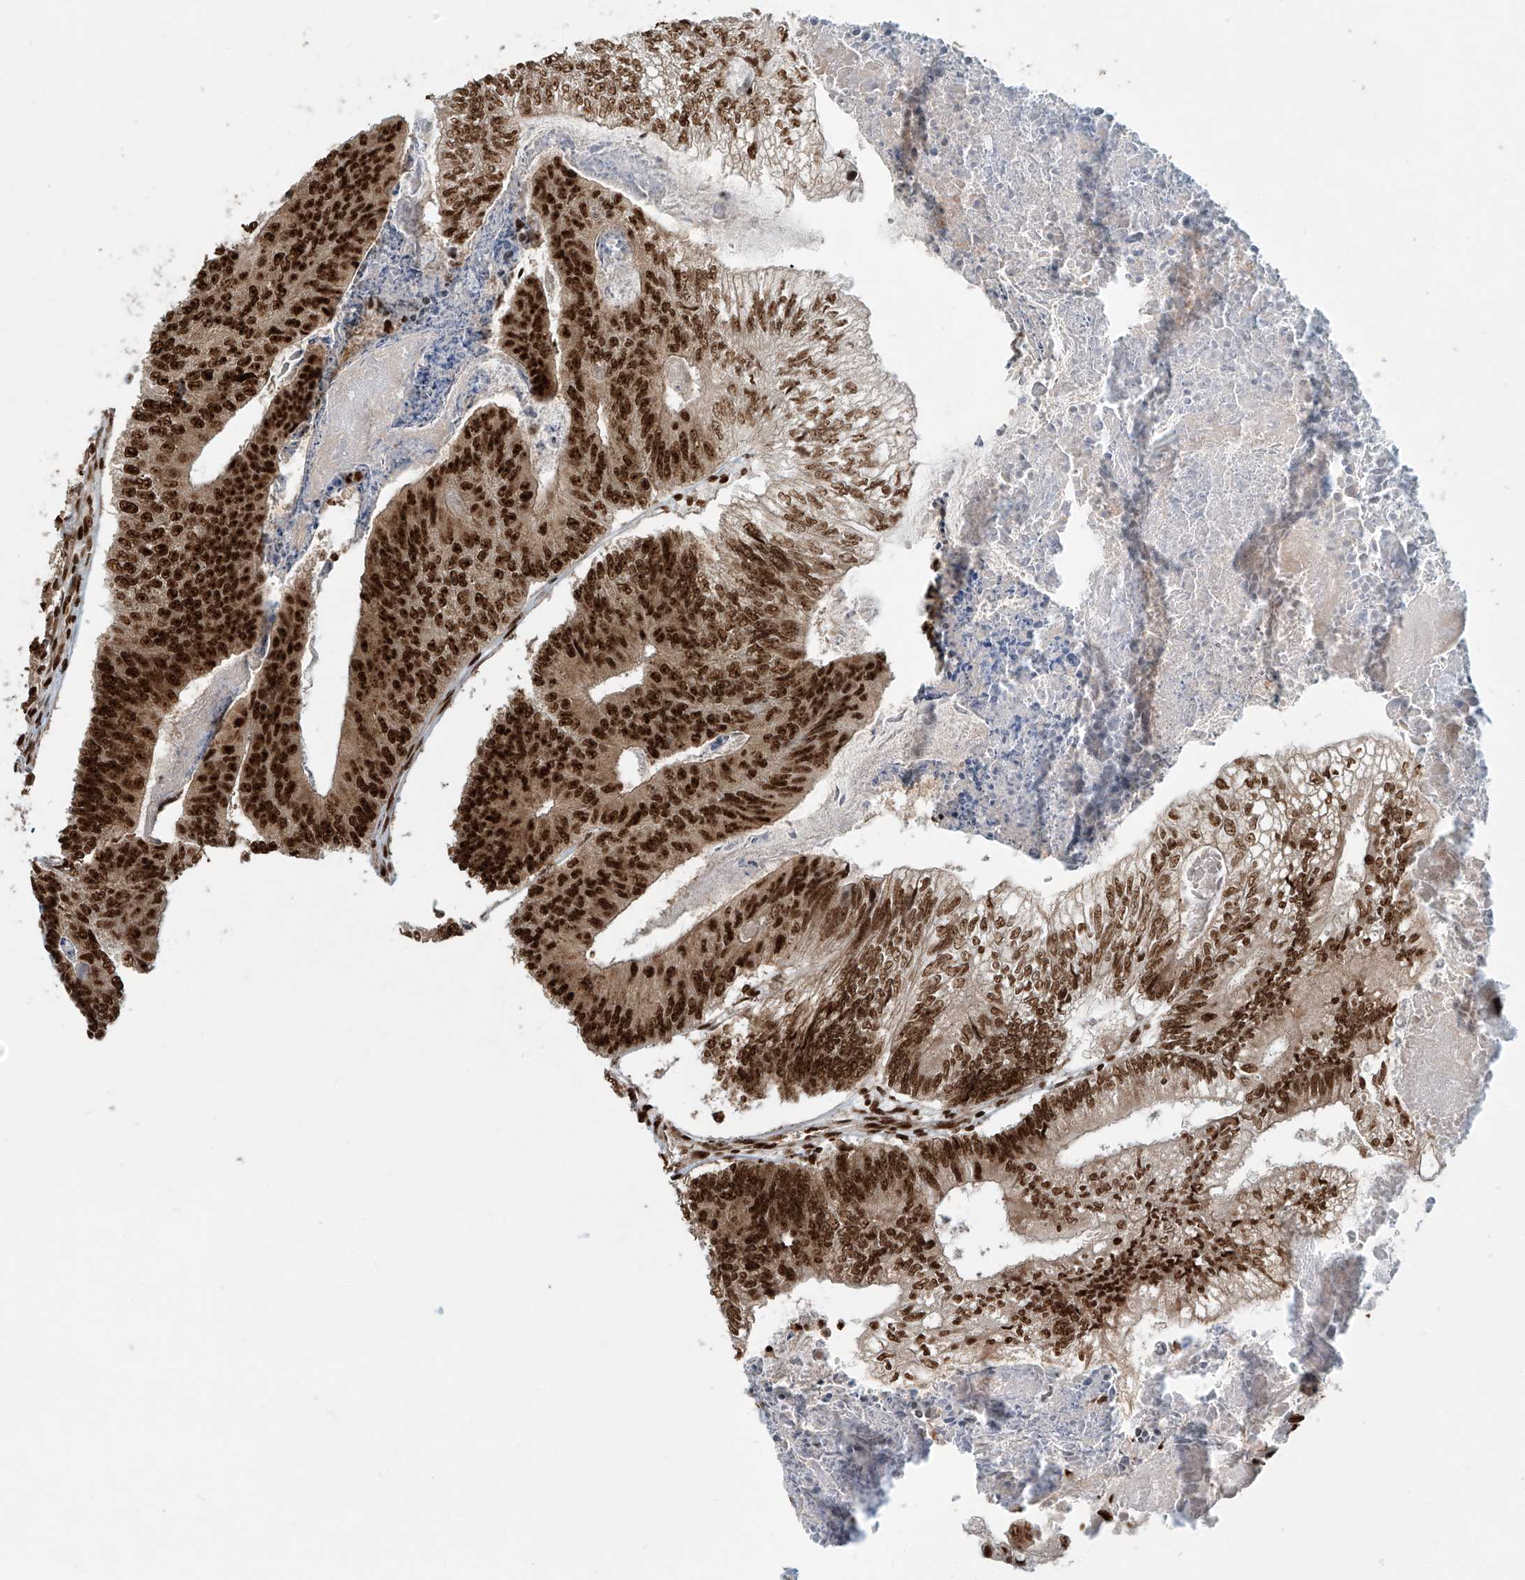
{"staining": {"intensity": "strong", "quantity": ">75%", "location": "nuclear"}, "tissue": "colorectal cancer", "cell_type": "Tumor cells", "image_type": "cancer", "snomed": [{"axis": "morphology", "description": "Adenocarcinoma, NOS"}, {"axis": "topography", "description": "Colon"}], "caption": "A photomicrograph showing strong nuclear positivity in approximately >75% of tumor cells in colorectal cancer (adenocarcinoma), as visualized by brown immunohistochemical staining.", "gene": "FAM193B", "patient": {"sex": "female", "age": 67}}